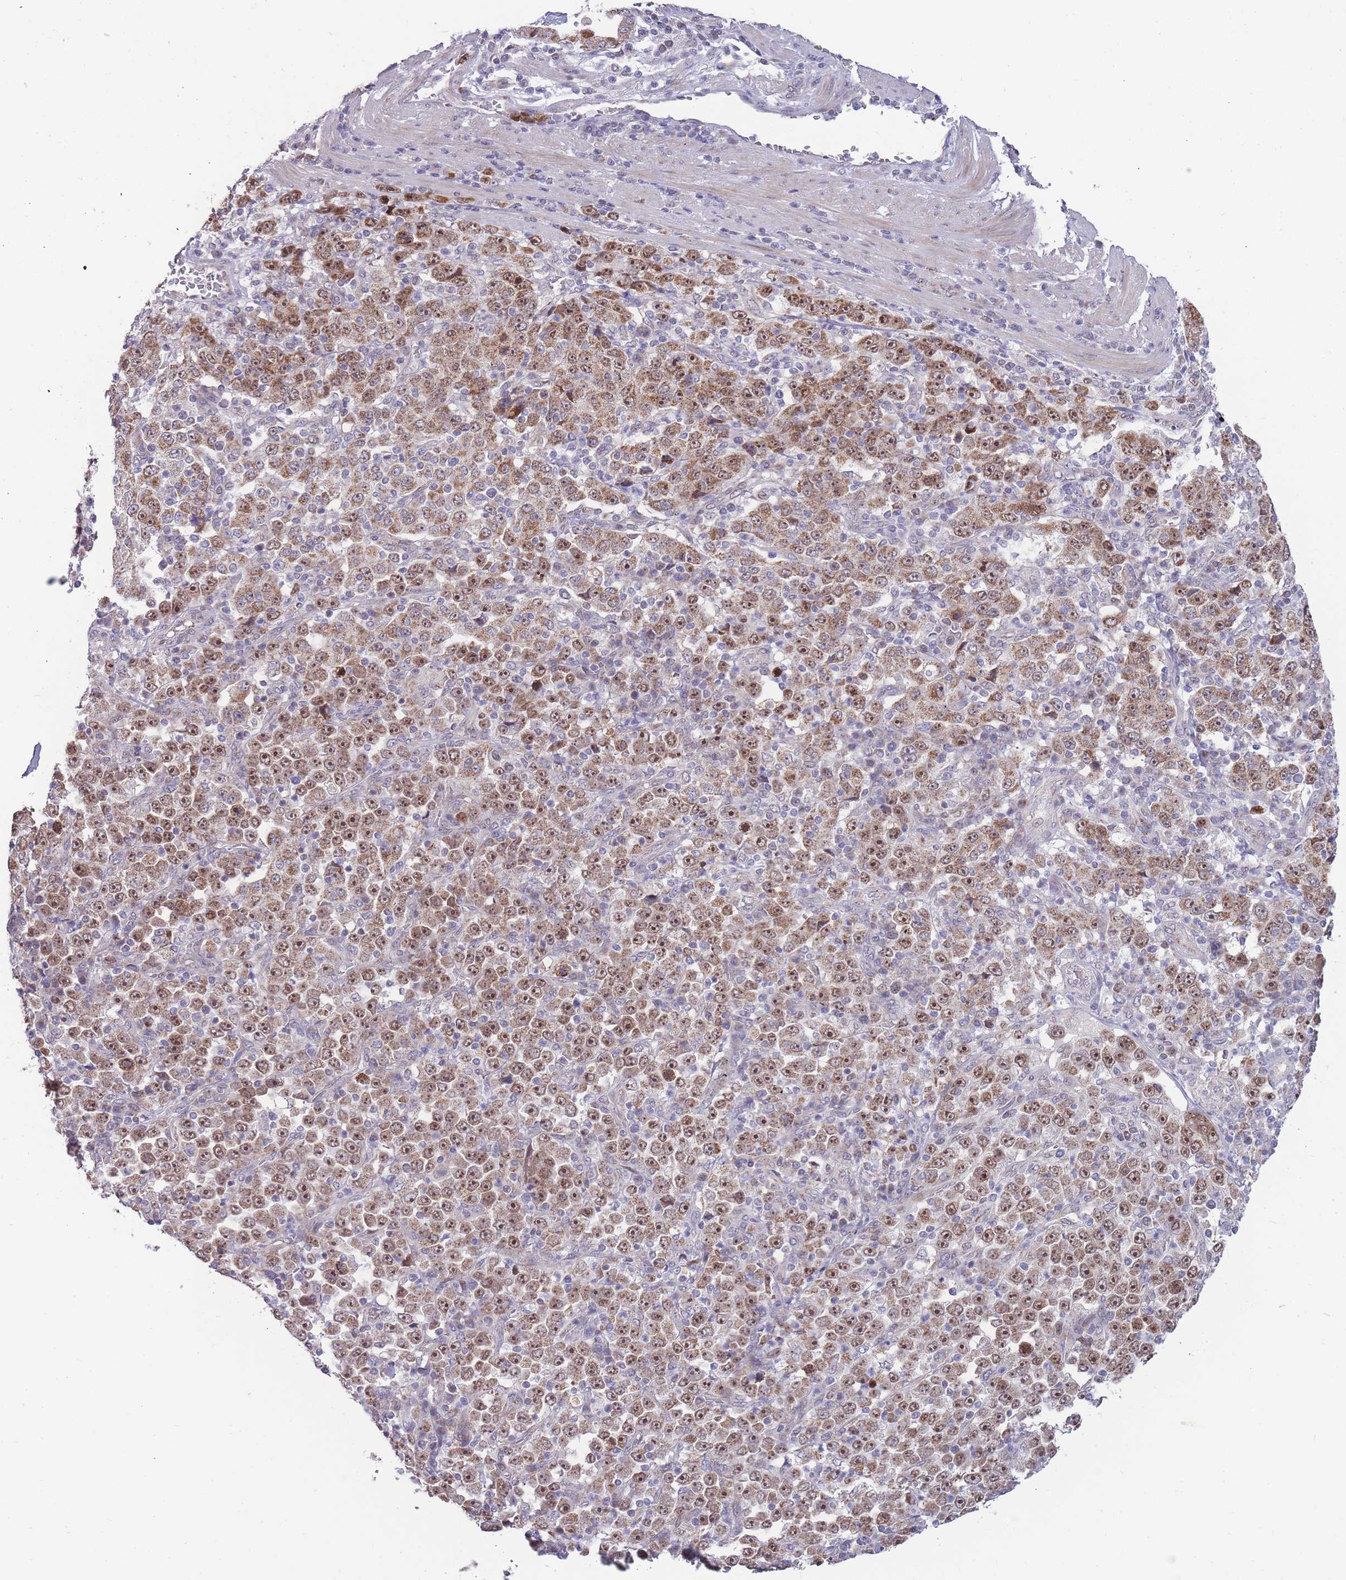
{"staining": {"intensity": "strong", "quantity": ">75%", "location": "nuclear"}, "tissue": "stomach cancer", "cell_type": "Tumor cells", "image_type": "cancer", "snomed": [{"axis": "morphology", "description": "Normal tissue, NOS"}, {"axis": "morphology", "description": "Adenocarcinoma, NOS"}, {"axis": "topography", "description": "Stomach, upper"}, {"axis": "topography", "description": "Stomach"}], "caption": "Immunohistochemical staining of human stomach cancer (adenocarcinoma) shows strong nuclear protein expression in about >75% of tumor cells. The staining was performed using DAB (3,3'-diaminobenzidine), with brown indicating positive protein expression. Nuclei are stained blue with hematoxylin.", "gene": "MCIDAS", "patient": {"sex": "male", "age": 59}}